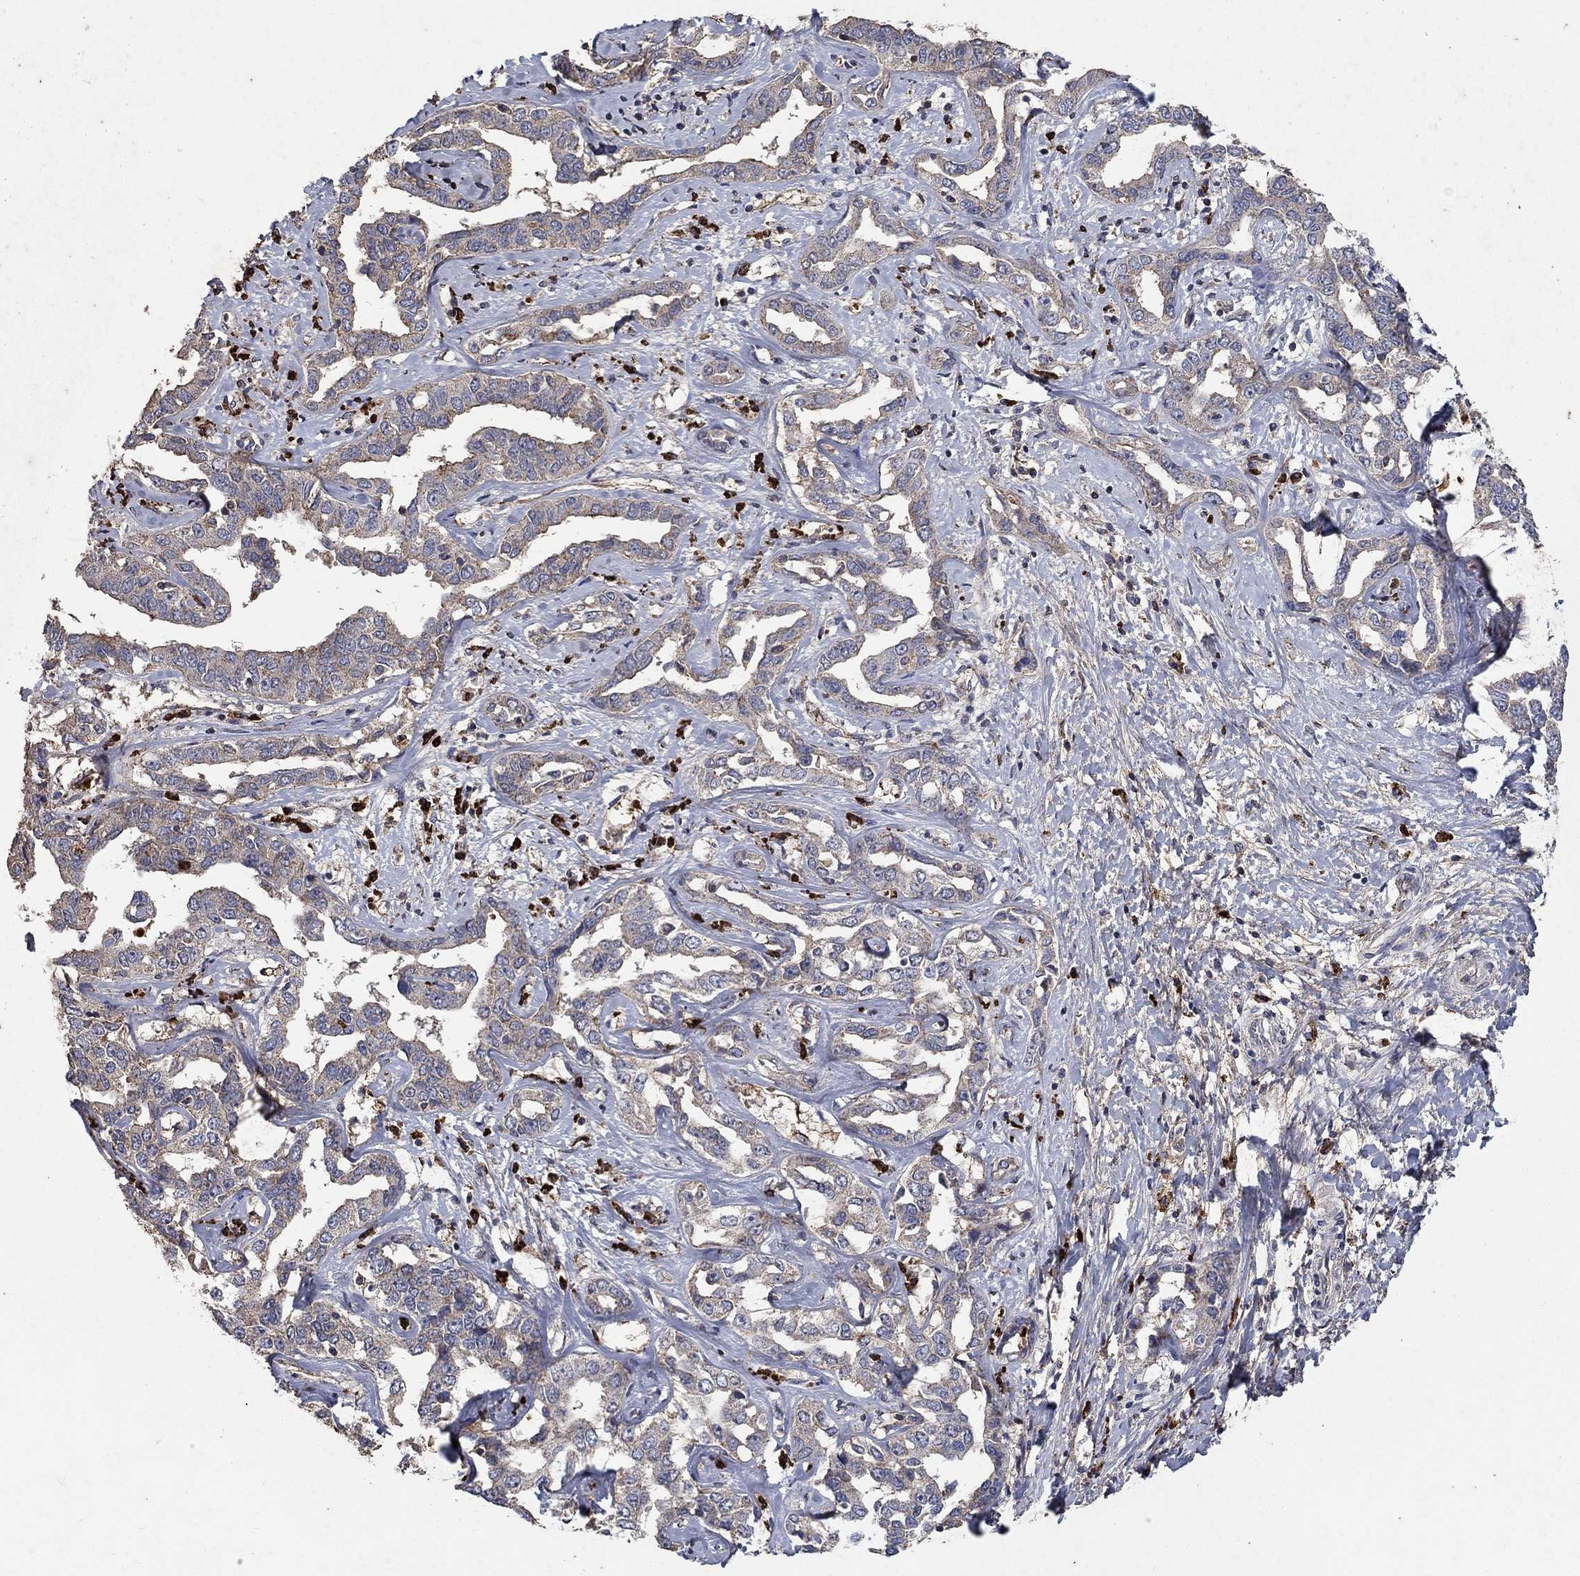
{"staining": {"intensity": "weak", "quantity": "<25%", "location": "cytoplasmic/membranous"}, "tissue": "liver cancer", "cell_type": "Tumor cells", "image_type": "cancer", "snomed": [{"axis": "morphology", "description": "Cholangiocarcinoma"}, {"axis": "topography", "description": "Liver"}], "caption": "This micrograph is of cholangiocarcinoma (liver) stained with immunohistochemistry to label a protein in brown with the nuclei are counter-stained blue. There is no expression in tumor cells.", "gene": "CD24", "patient": {"sex": "male", "age": 59}}